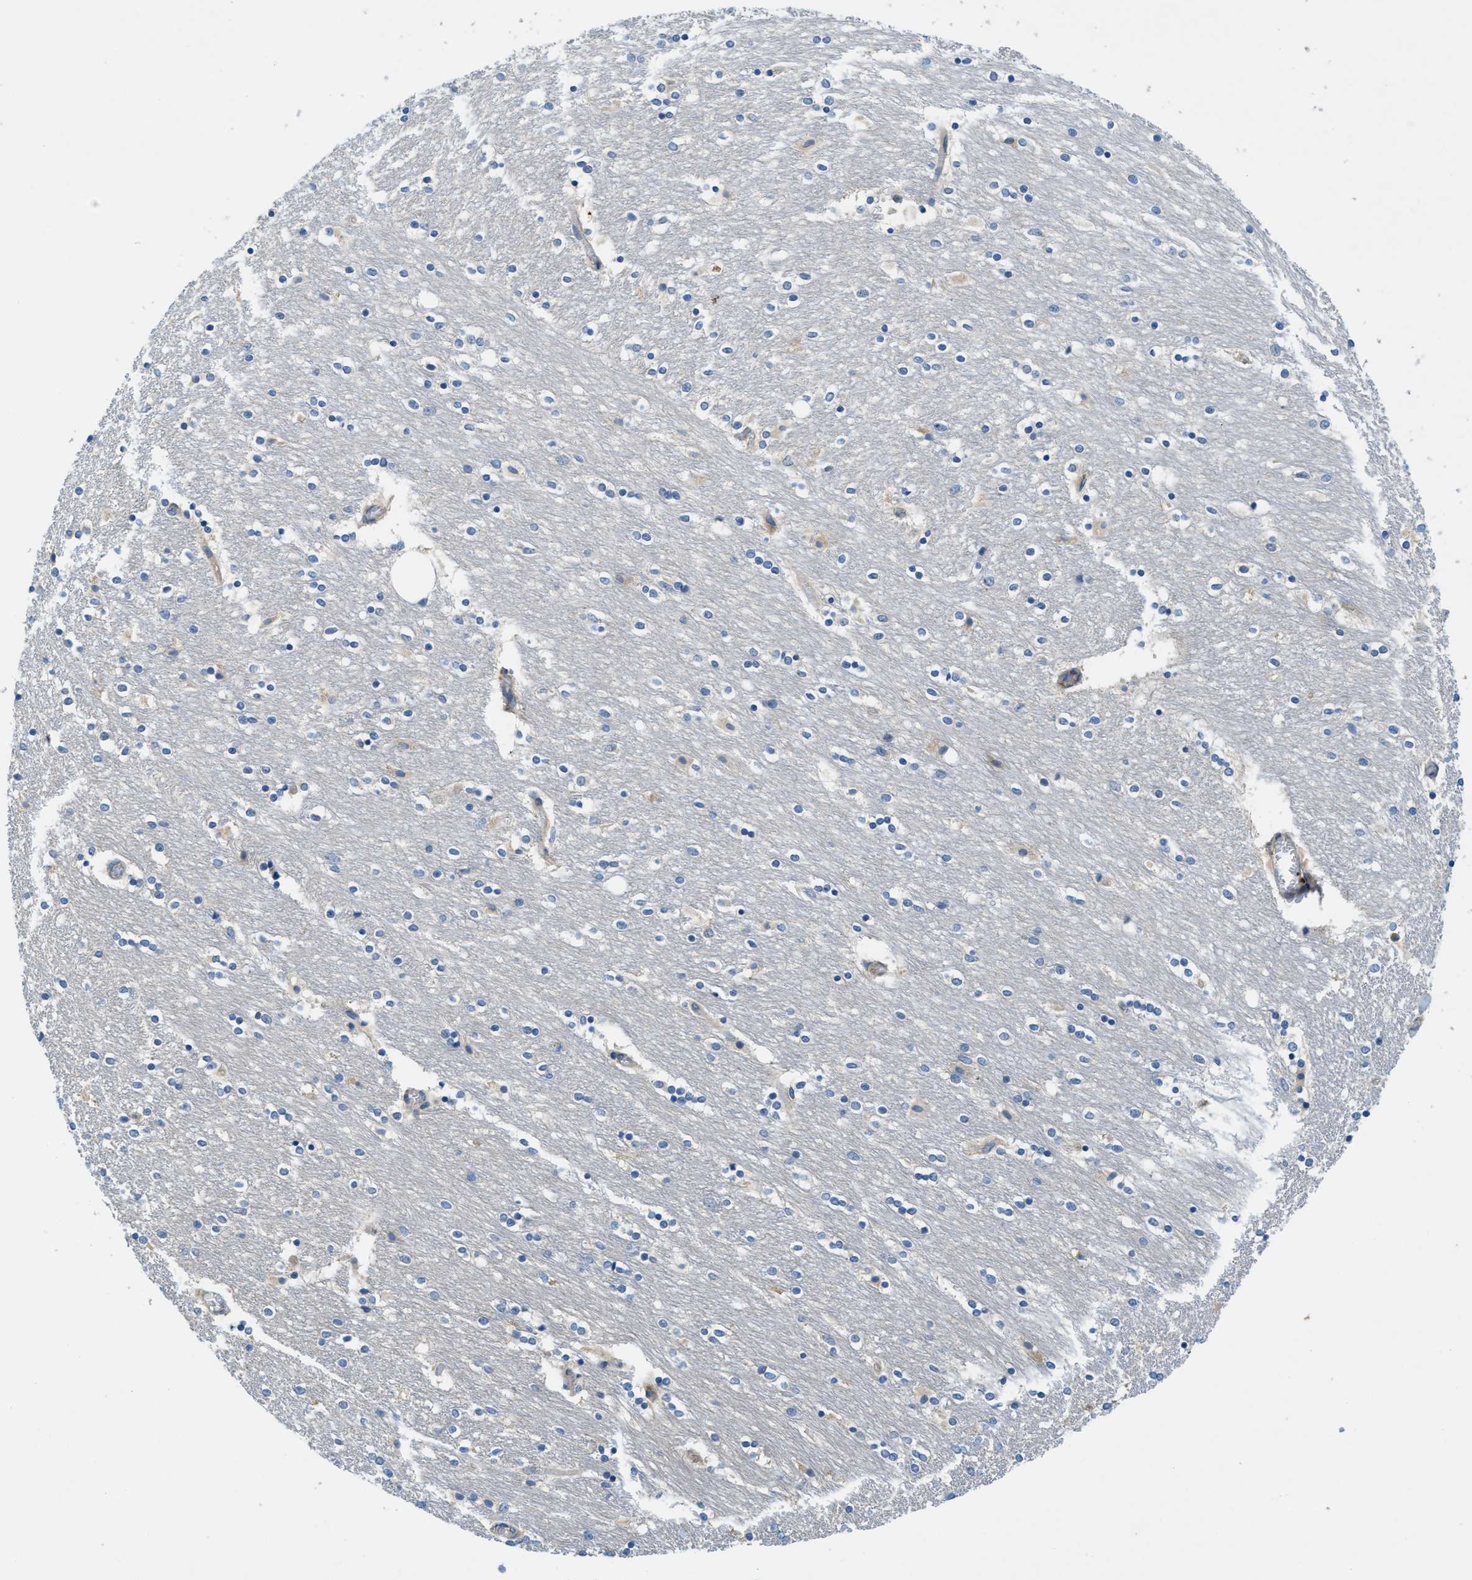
{"staining": {"intensity": "negative", "quantity": "none", "location": "none"}, "tissue": "caudate", "cell_type": "Glial cells", "image_type": "normal", "snomed": [{"axis": "morphology", "description": "Normal tissue, NOS"}, {"axis": "topography", "description": "Lateral ventricle wall"}], "caption": "Glial cells show no significant expression in normal caudate. The staining was performed using DAB to visualize the protein expression in brown, while the nuclei were stained in blue with hematoxylin (Magnification: 20x).", "gene": "RIPK2", "patient": {"sex": "female", "age": 54}}